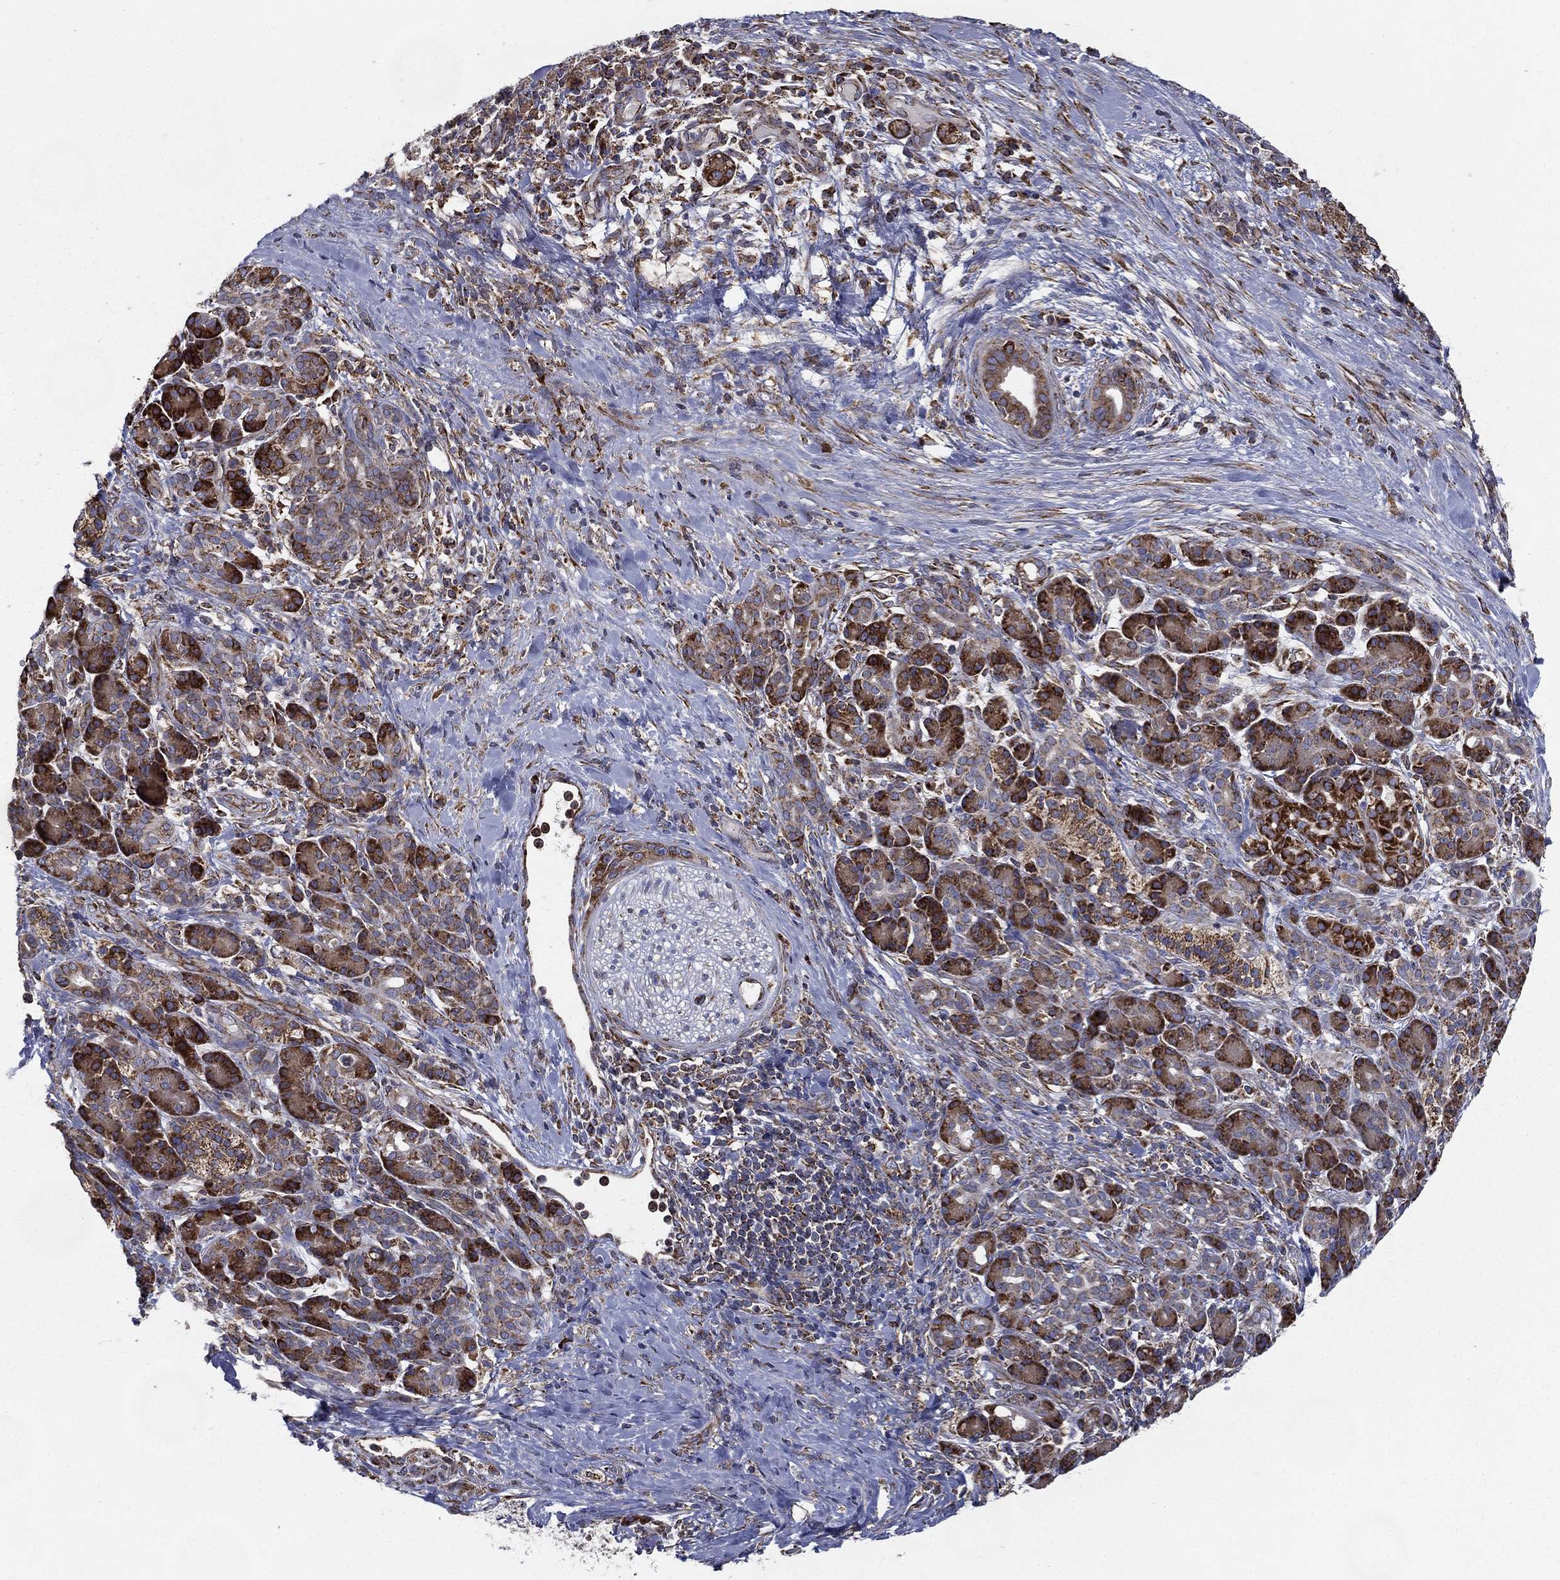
{"staining": {"intensity": "strong", "quantity": ">75%", "location": "cytoplasmic/membranous"}, "tissue": "pancreatic cancer", "cell_type": "Tumor cells", "image_type": "cancer", "snomed": [{"axis": "morphology", "description": "Adenocarcinoma, NOS"}, {"axis": "topography", "description": "Pancreas"}], "caption": "Strong cytoplasmic/membranous expression for a protein is identified in approximately >75% of tumor cells of pancreatic cancer using immunohistochemistry.", "gene": "MT-CYB", "patient": {"sex": "male", "age": 44}}